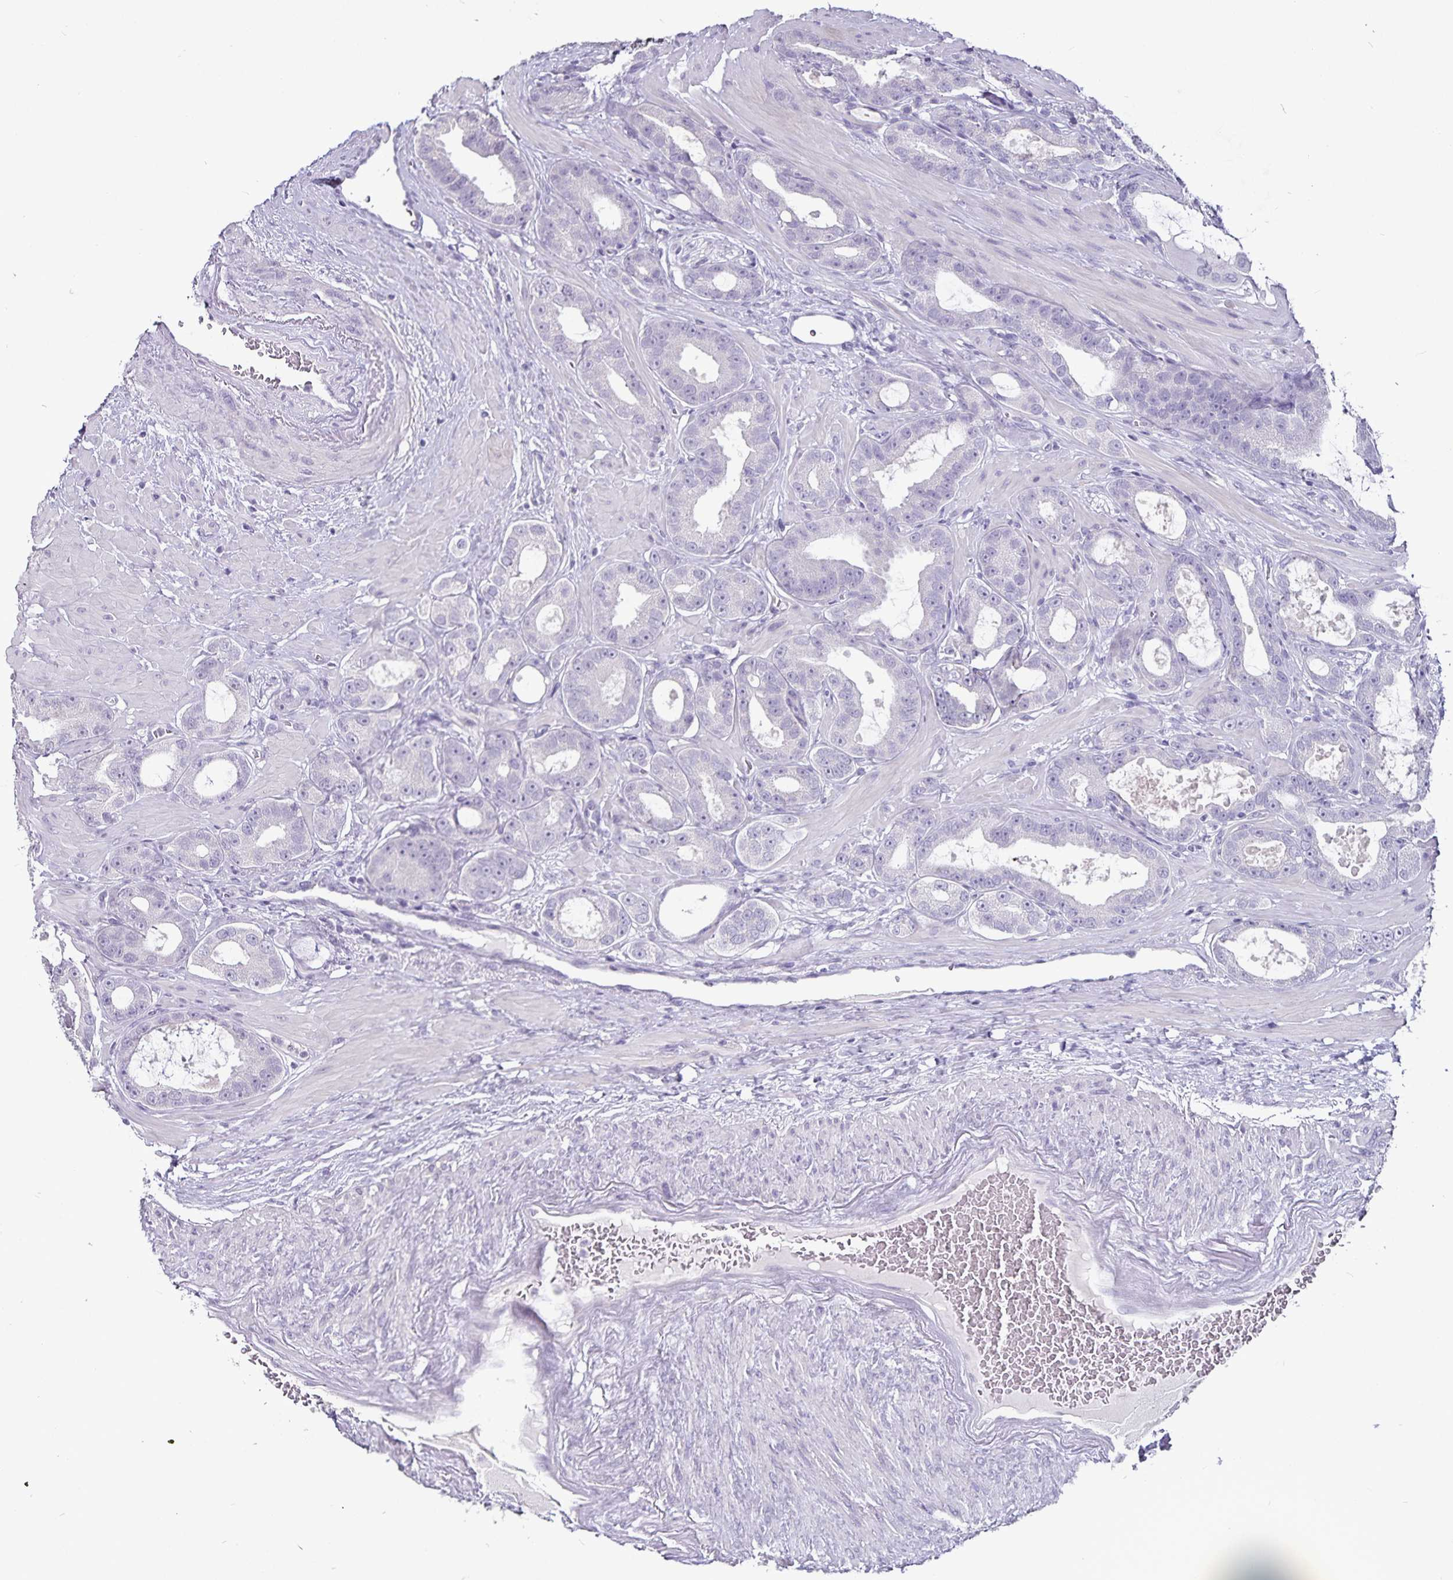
{"staining": {"intensity": "negative", "quantity": "none", "location": "none"}, "tissue": "prostate cancer", "cell_type": "Tumor cells", "image_type": "cancer", "snomed": [{"axis": "morphology", "description": "Adenocarcinoma, High grade"}, {"axis": "topography", "description": "Prostate"}], "caption": "The photomicrograph shows no staining of tumor cells in prostate adenocarcinoma (high-grade).", "gene": "CA12", "patient": {"sex": "male", "age": 65}}